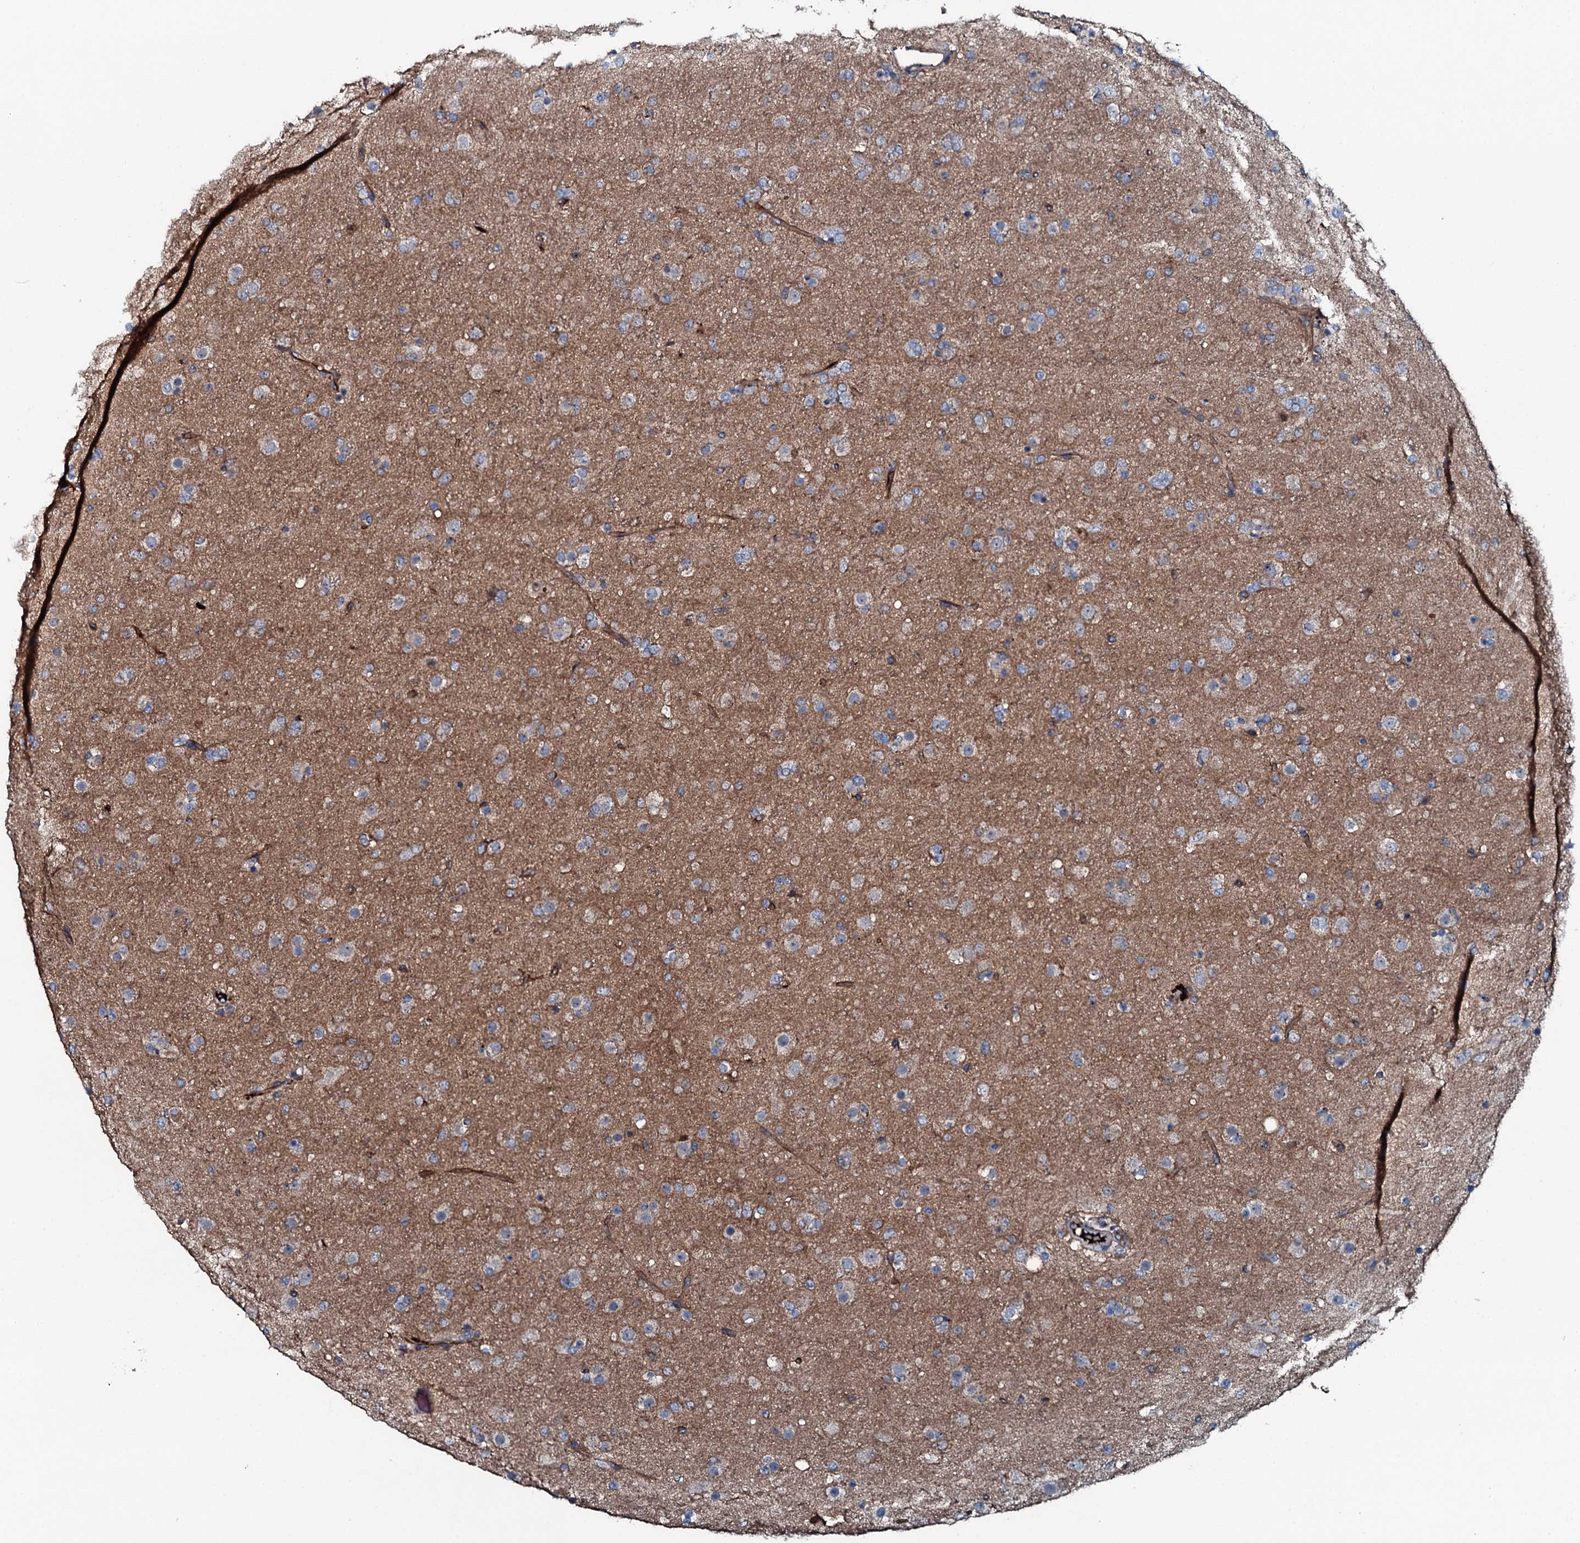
{"staining": {"intensity": "negative", "quantity": "none", "location": "none"}, "tissue": "glioma", "cell_type": "Tumor cells", "image_type": "cancer", "snomed": [{"axis": "morphology", "description": "Glioma, malignant, Low grade"}, {"axis": "topography", "description": "Brain"}], "caption": "Glioma was stained to show a protein in brown. There is no significant positivity in tumor cells.", "gene": "TRIM7", "patient": {"sex": "male", "age": 65}}